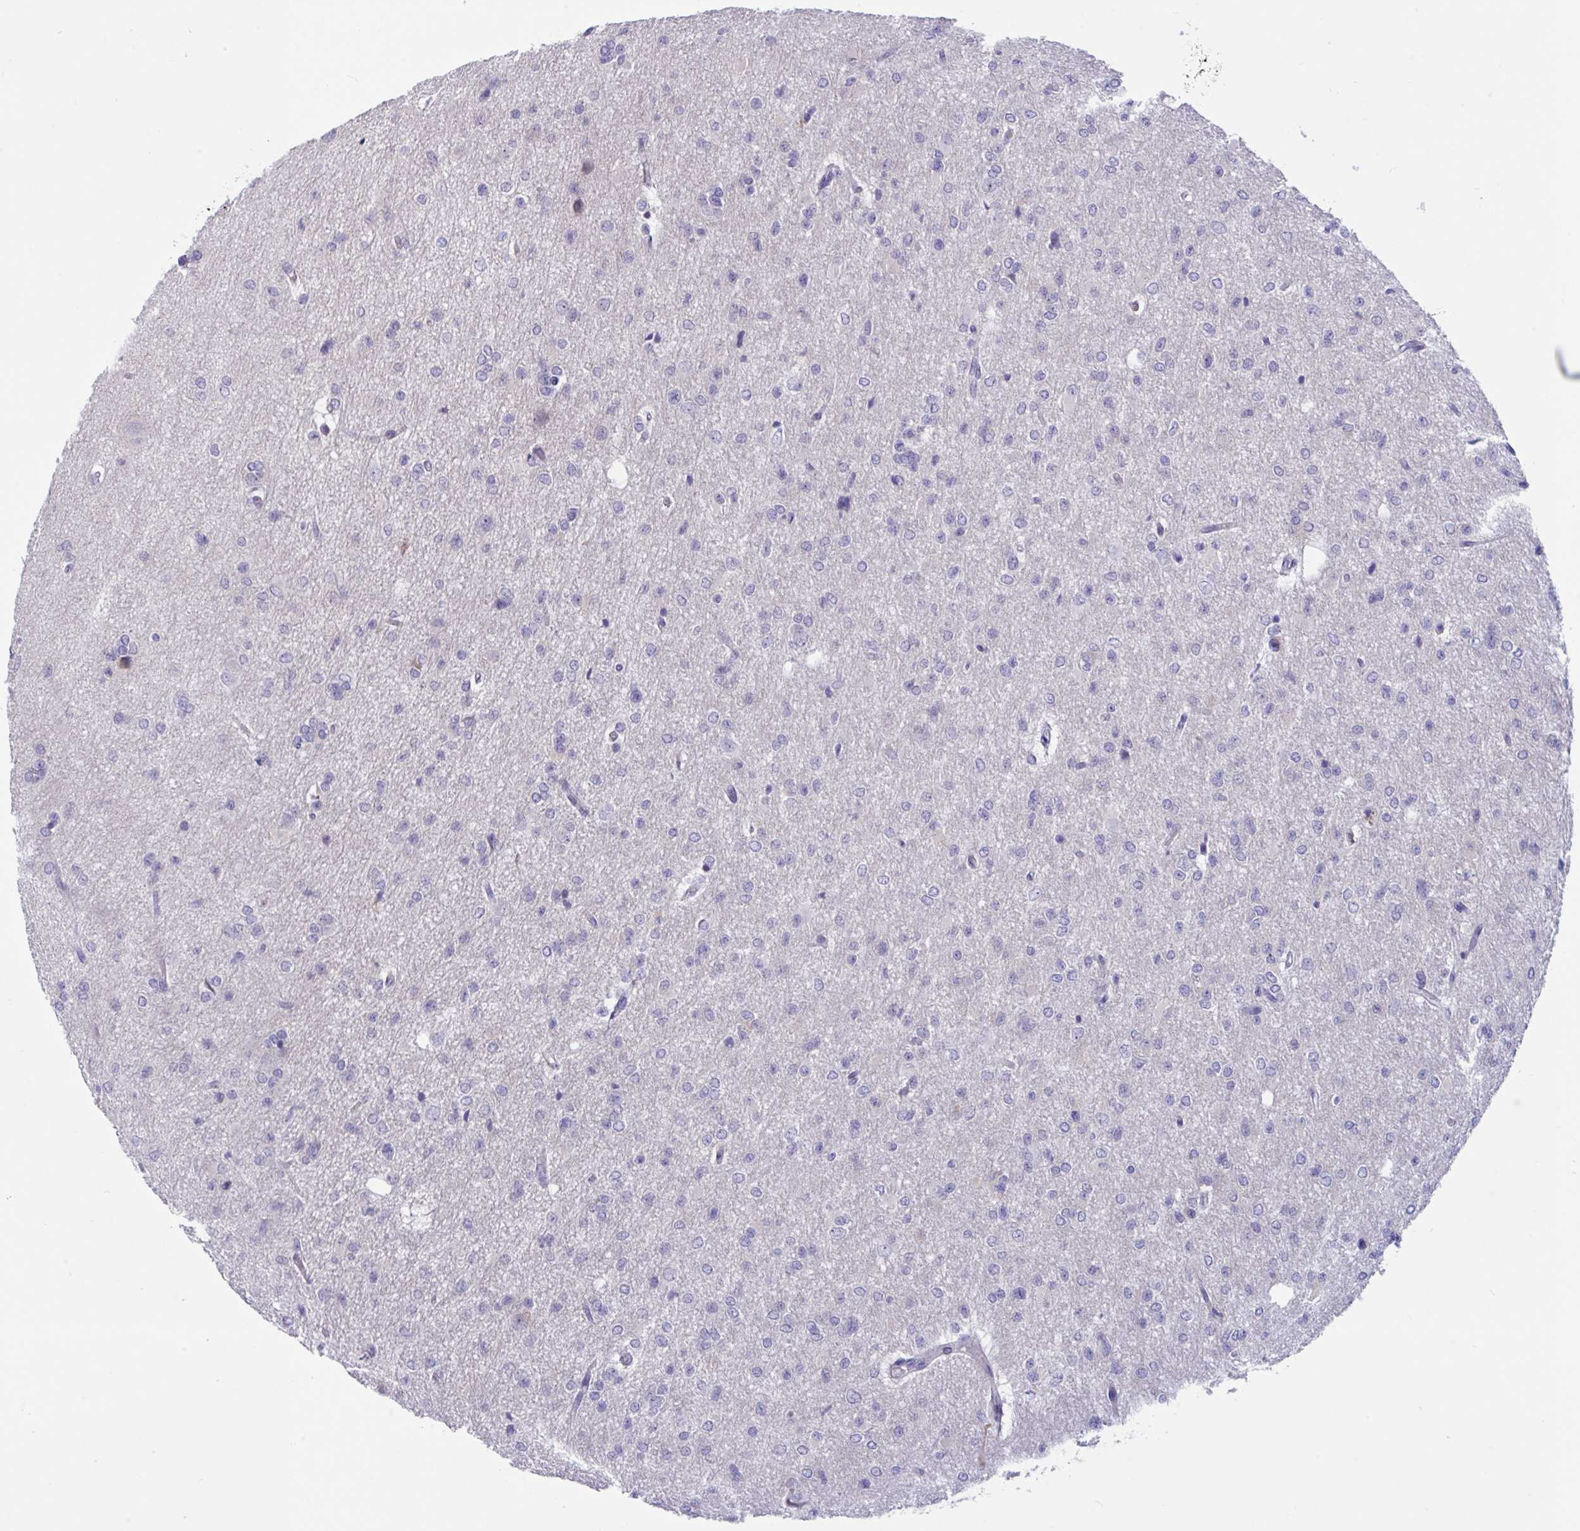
{"staining": {"intensity": "negative", "quantity": "none", "location": "none"}, "tissue": "glioma", "cell_type": "Tumor cells", "image_type": "cancer", "snomed": [{"axis": "morphology", "description": "Glioma, malignant, Low grade"}, {"axis": "topography", "description": "Brain"}], "caption": "High magnification brightfield microscopy of glioma stained with DAB (3,3'-diaminobenzidine) (brown) and counterstained with hematoxylin (blue): tumor cells show no significant positivity.", "gene": "DTX3", "patient": {"sex": "male", "age": 26}}